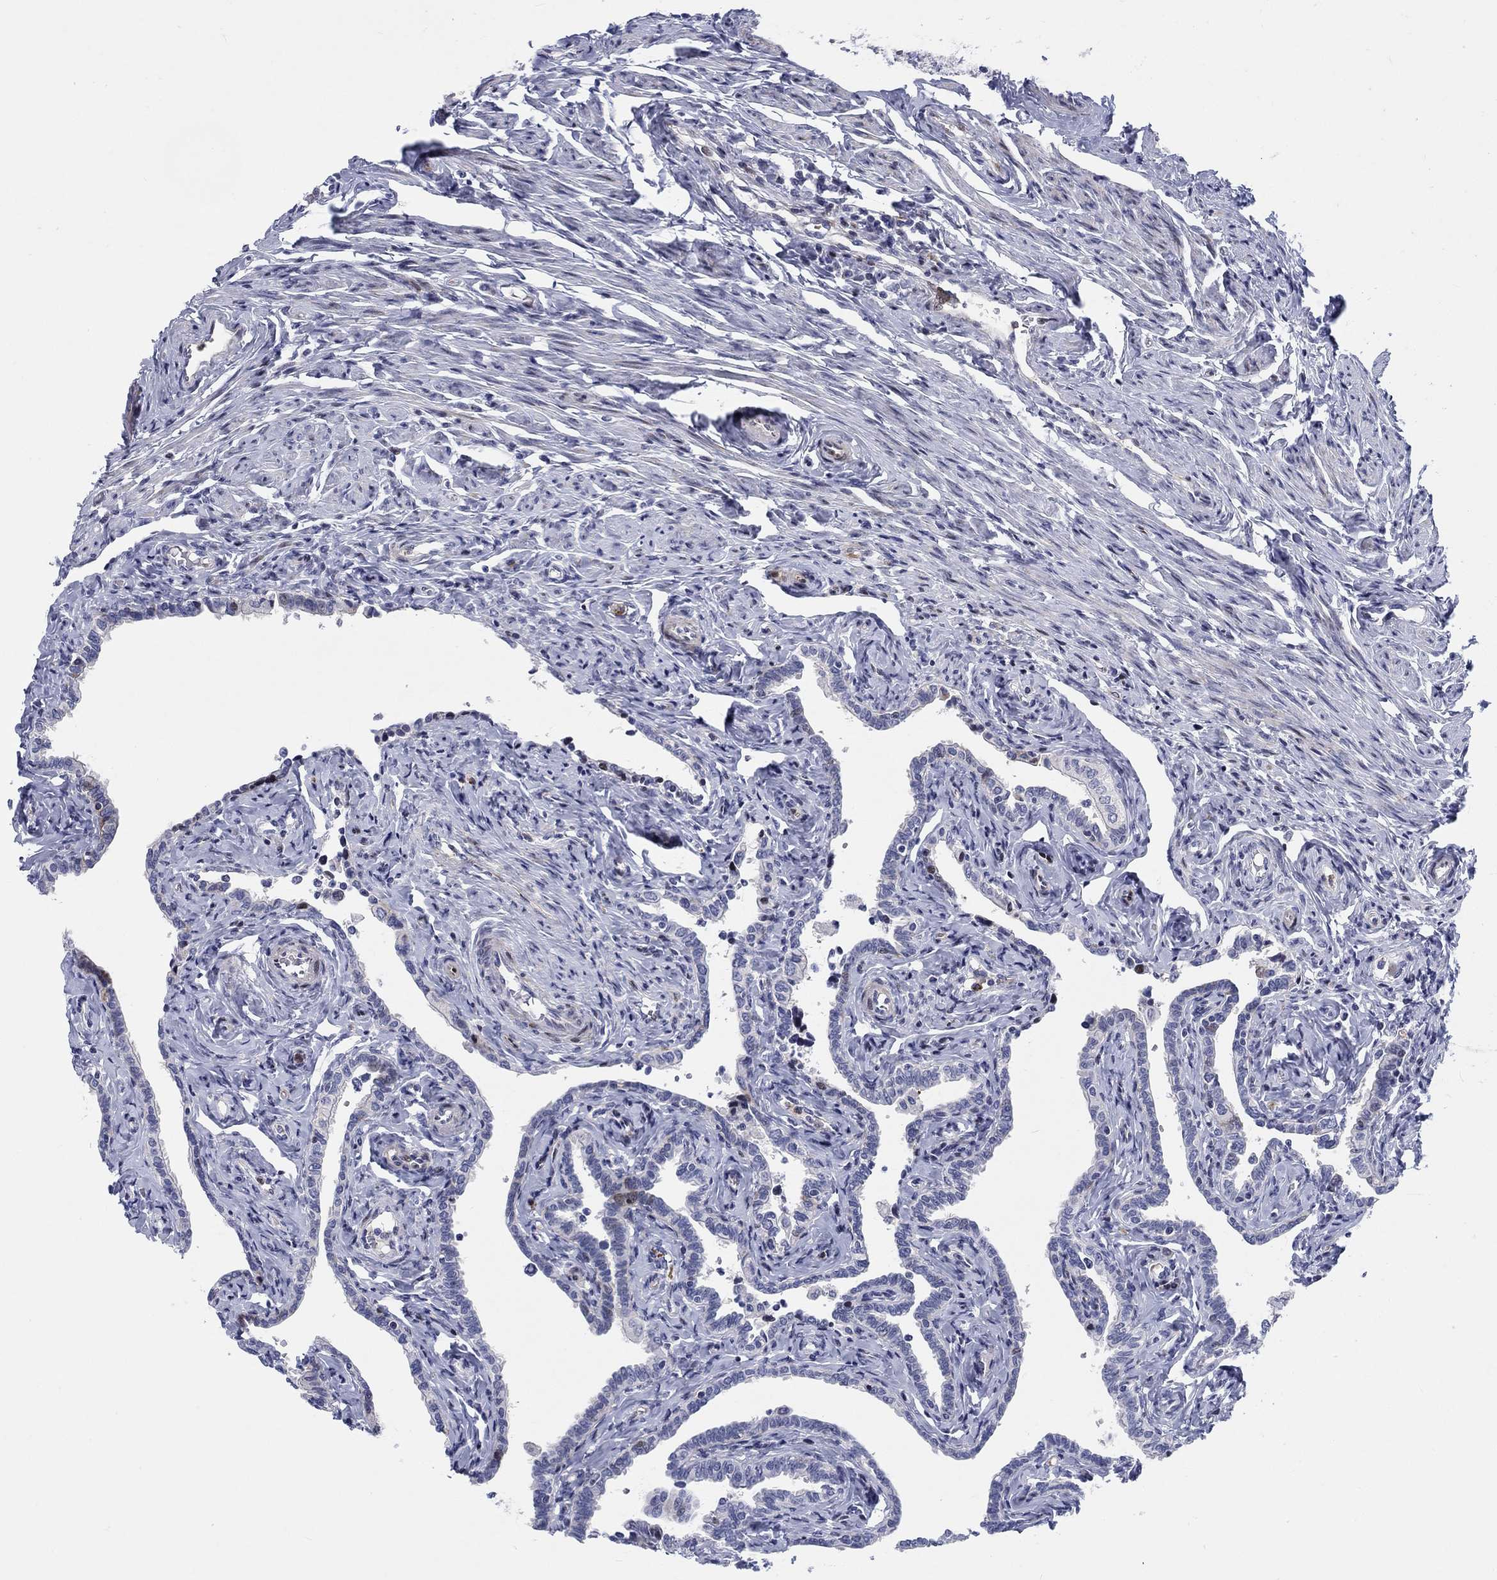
{"staining": {"intensity": "negative", "quantity": "none", "location": "none"}, "tissue": "fallopian tube", "cell_type": "Glandular cells", "image_type": "normal", "snomed": [{"axis": "morphology", "description": "Normal tissue, NOS"}, {"axis": "topography", "description": "Fallopian tube"}, {"axis": "topography", "description": "Ovary"}], "caption": "Histopathology image shows no significant protein staining in glandular cells of unremarkable fallopian tube. (DAB (3,3'-diaminobenzidine) immunohistochemistry, high magnification).", "gene": "ARHGAP36", "patient": {"sex": "female", "age": 54}}